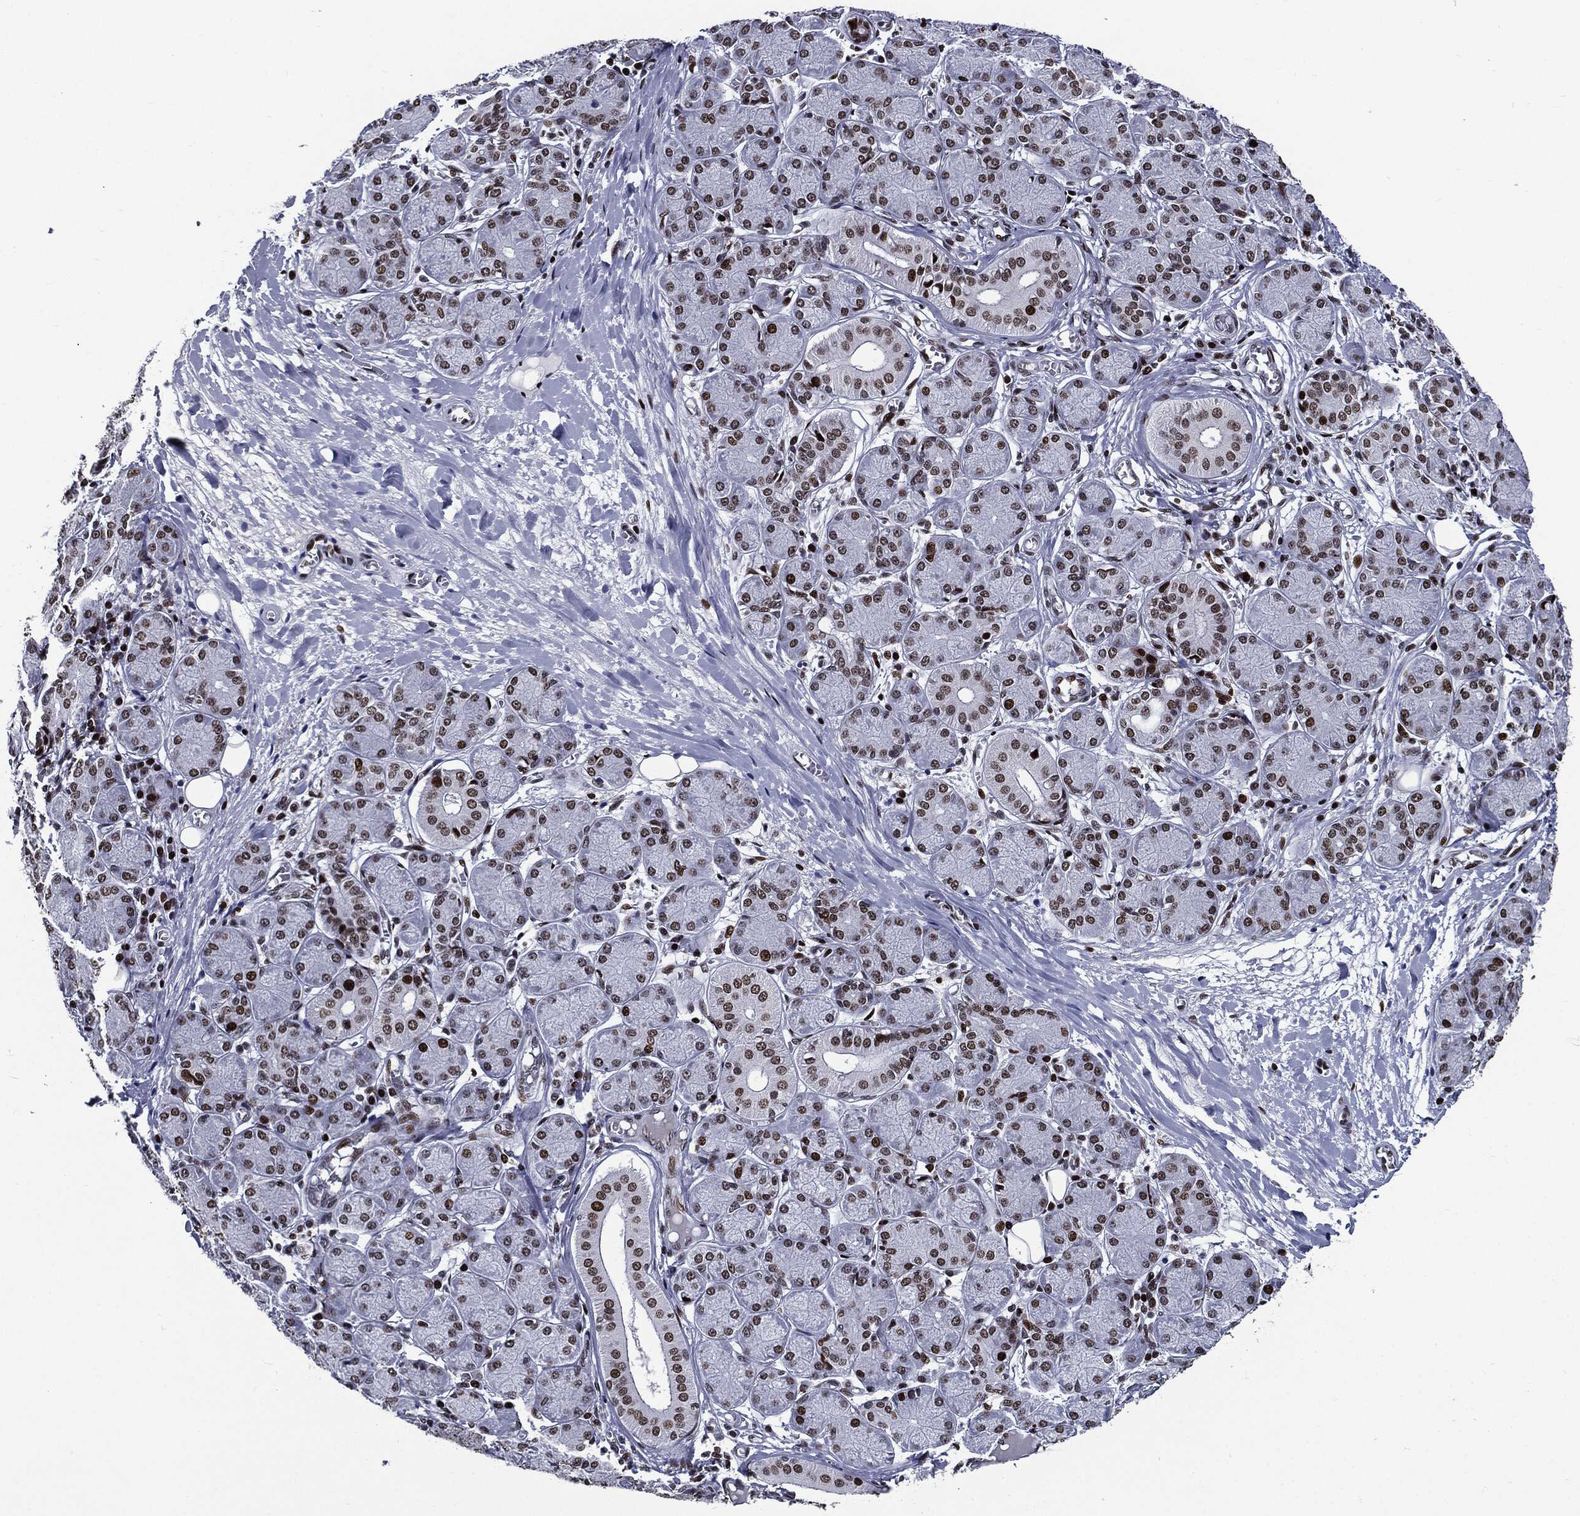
{"staining": {"intensity": "strong", "quantity": ">75%", "location": "nuclear"}, "tissue": "salivary gland", "cell_type": "Glandular cells", "image_type": "normal", "snomed": [{"axis": "morphology", "description": "Normal tissue, NOS"}, {"axis": "topography", "description": "Salivary gland"}, {"axis": "topography", "description": "Peripheral nerve tissue"}], "caption": "Immunohistochemistry (IHC) (DAB (3,3'-diaminobenzidine)) staining of unremarkable human salivary gland shows strong nuclear protein positivity in about >75% of glandular cells. The staining was performed using DAB to visualize the protein expression in brown, while the nuclei were stained in blue with hematoxylin (Magnification: 20x).", "gene": "ZFP91", "patient": {"sex": "female", "age": 24}}